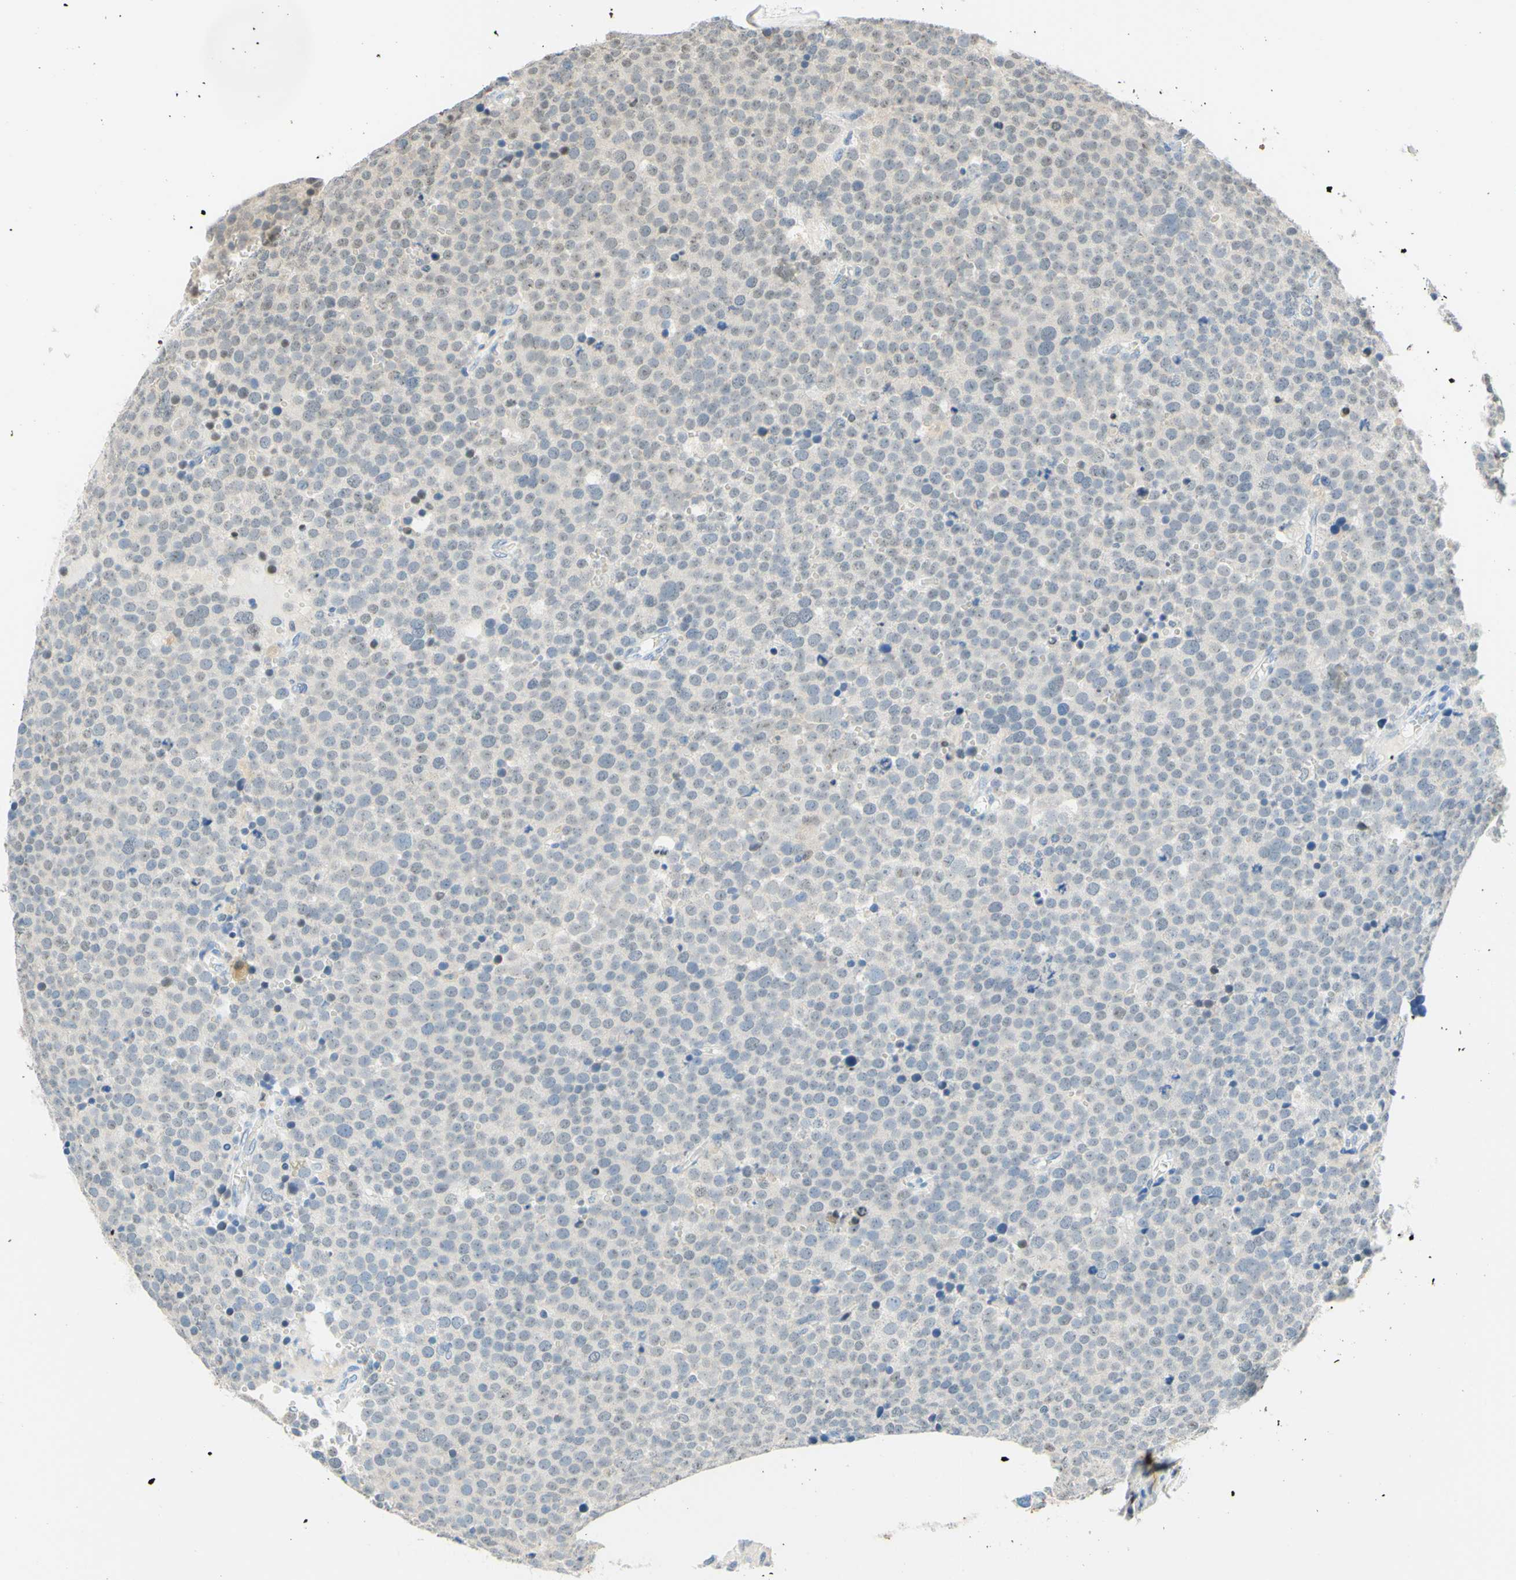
{"staining": {"intensity": "negative", "quantity": "none", "location": "none"}, "tissue": "testis cancer", "cell_type": "Tumor cells", "image_type": "cancer", "snomed": [{"axis": "morphology", "description": "Seminoma, NOS"}, {"axis": "topography", "description": "Testis"}], "caption": "There is no significant expression in tumor cells of testis cancer (seminoma). (Stains: DAB immunohistochemistry with hematoxylin counter stain, Microscopy: brightfield microscopy at high magnification).", "gene": "TREM2", "patient": {"sex": "male", "age": 71}}